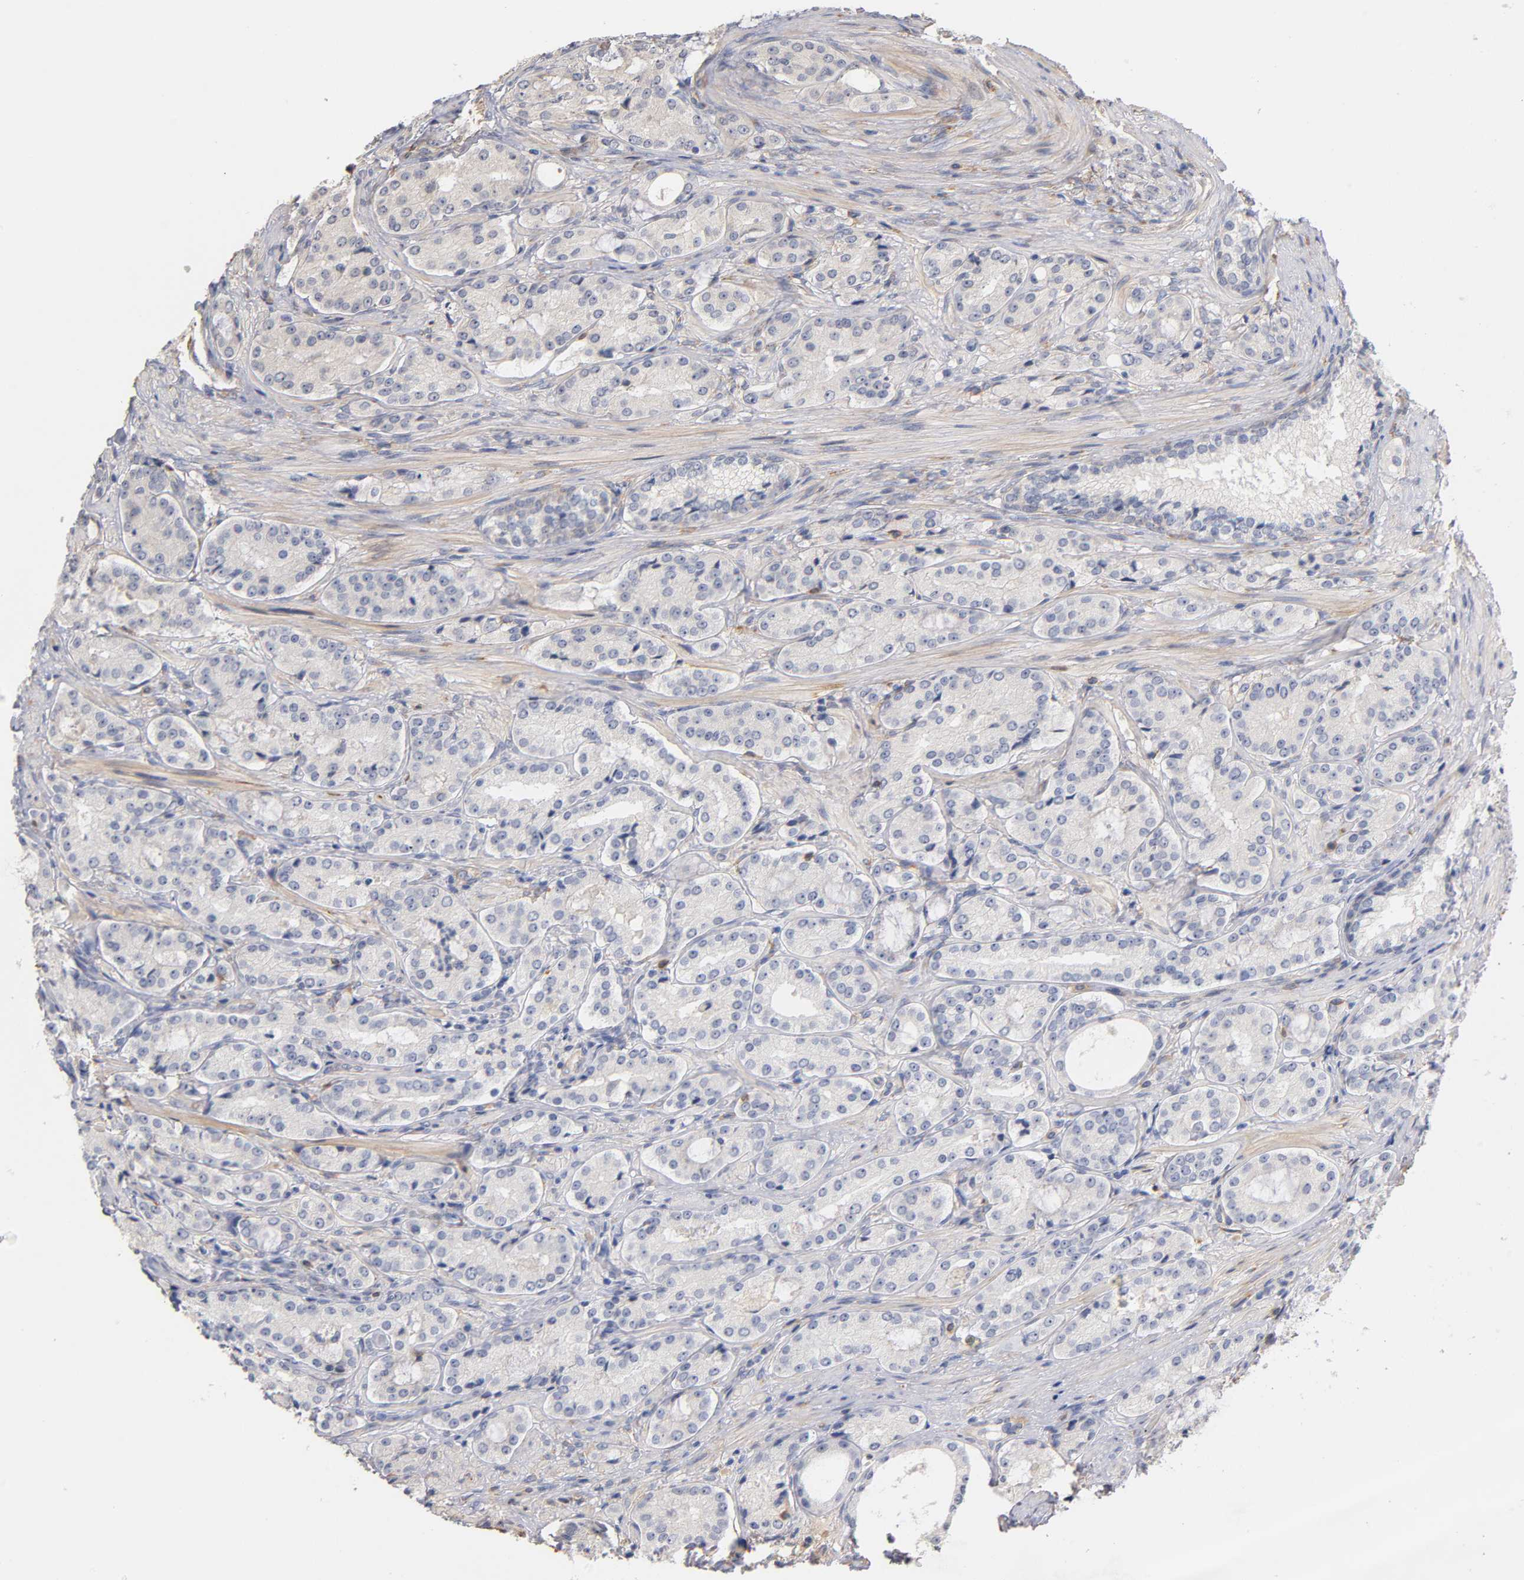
{"staining": {"intensity": "negative", "quantity": "none", "location": "none"}, "tissue": "prostate cancer", "cell_type": "Tumor cells", "image_type": "cancer", "snomed": [{"axis": "morphology", "description": "Adenocarcinoma, High grade"}, {"axis": "topography", "description": "Prostate"}], "caption": "Tumor cells are negative for brown protein staining in adenocarcinoma (high-grade) (prostate).", "gene": "LAMB1", "patient": {"sex": "male", "age": 72}}